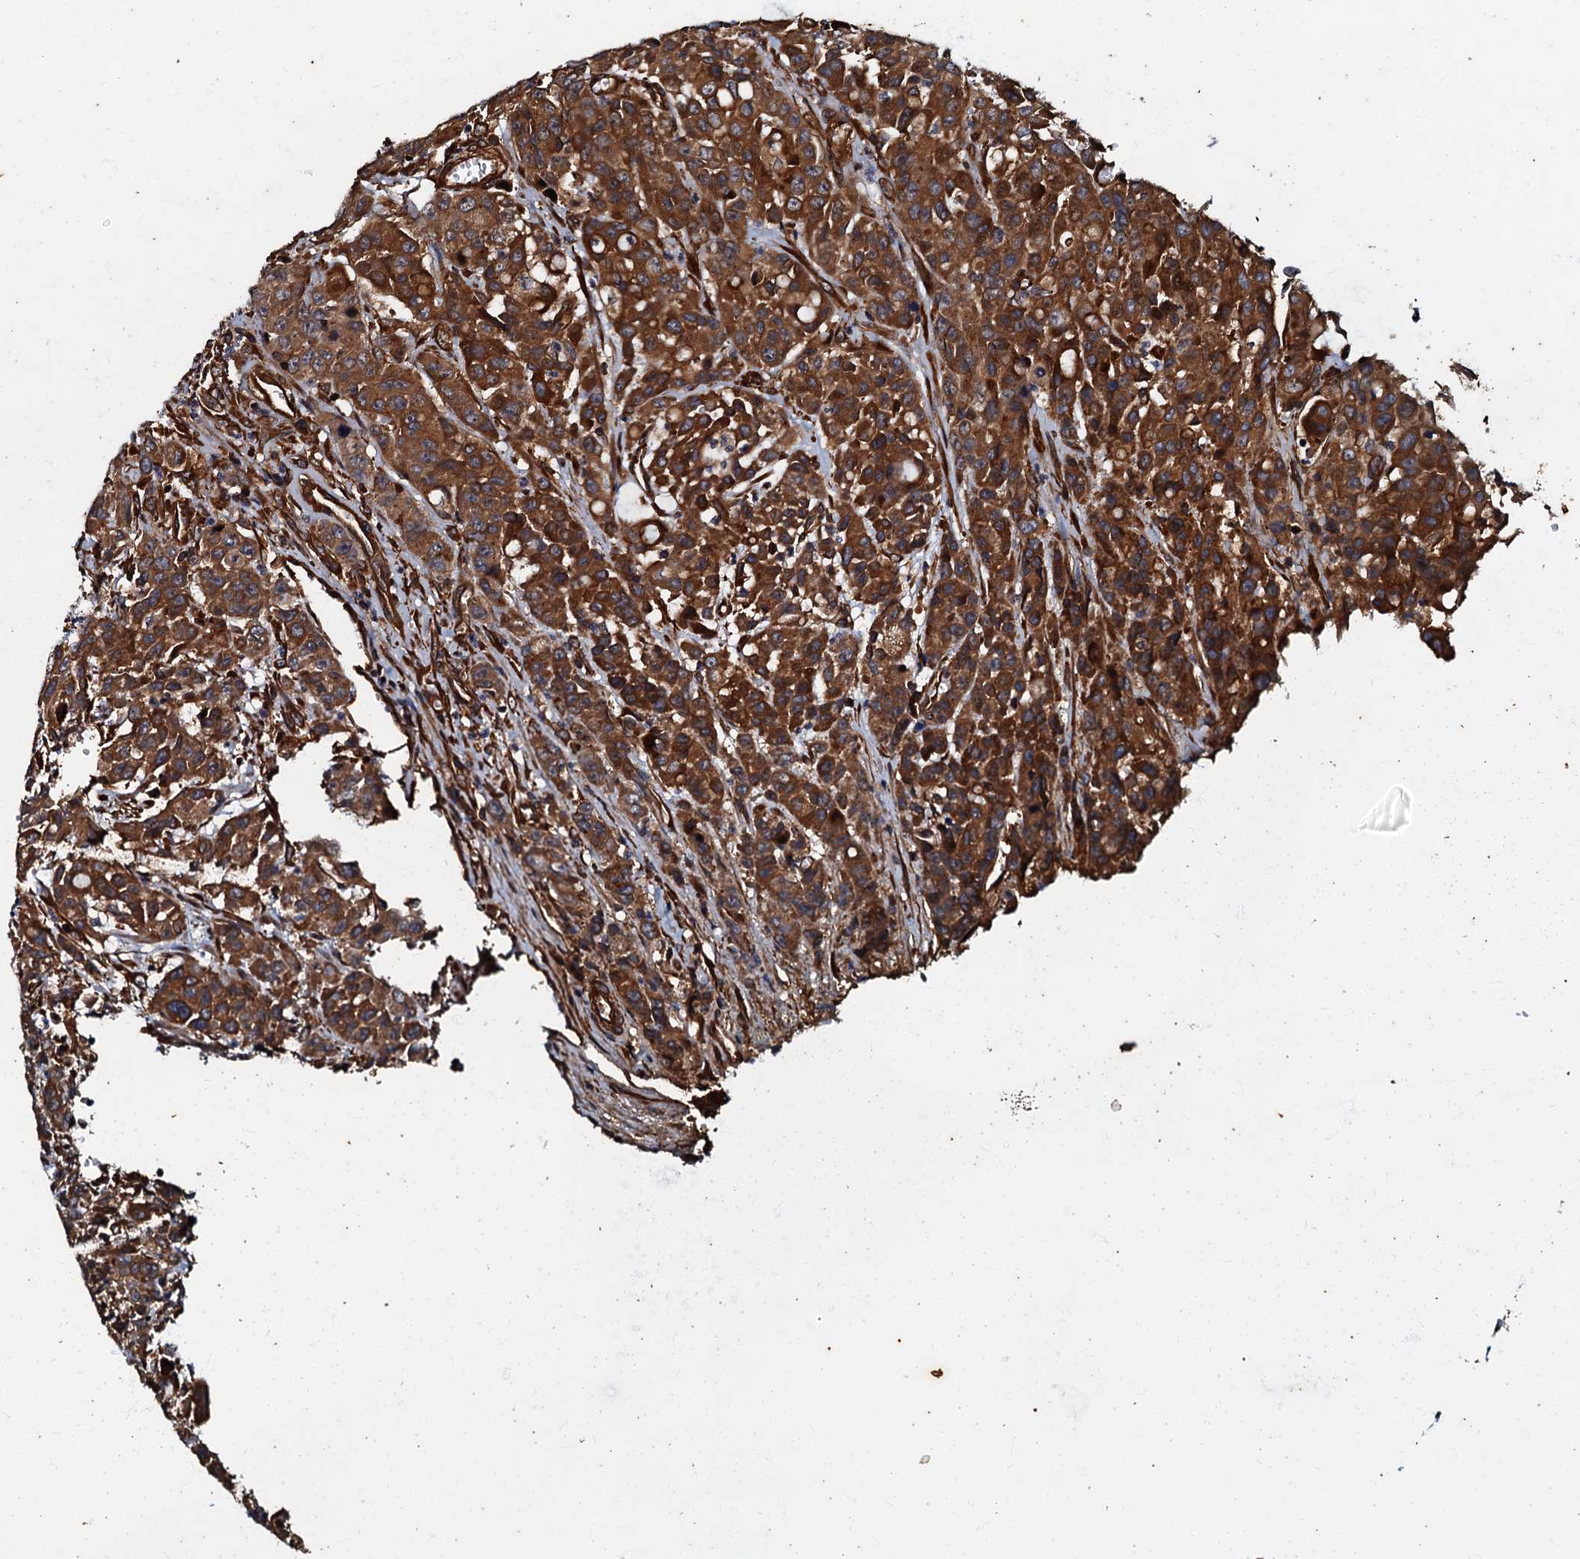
{"staining": {"intensity": "strong", "quantity": ">75%", "location": "cytoplasmic/membranous"}, "tissue": "colorectal cancer", "cell_type": "Tumor cells", "image_type": "cancer", "snomed": [{"axis": "morphology", "description": "Adenocarcinoma, NOS"}, {"axis": "topography", "description": "Colon"}], "caption": "An image of human adenocarcinoma (colorectal) stained for a protein displays strong cytoplasmic/membranous brown staining in tumor cells.", "gene": "BLOC1S6", "patient": {"sex": "male", "age": 62}}